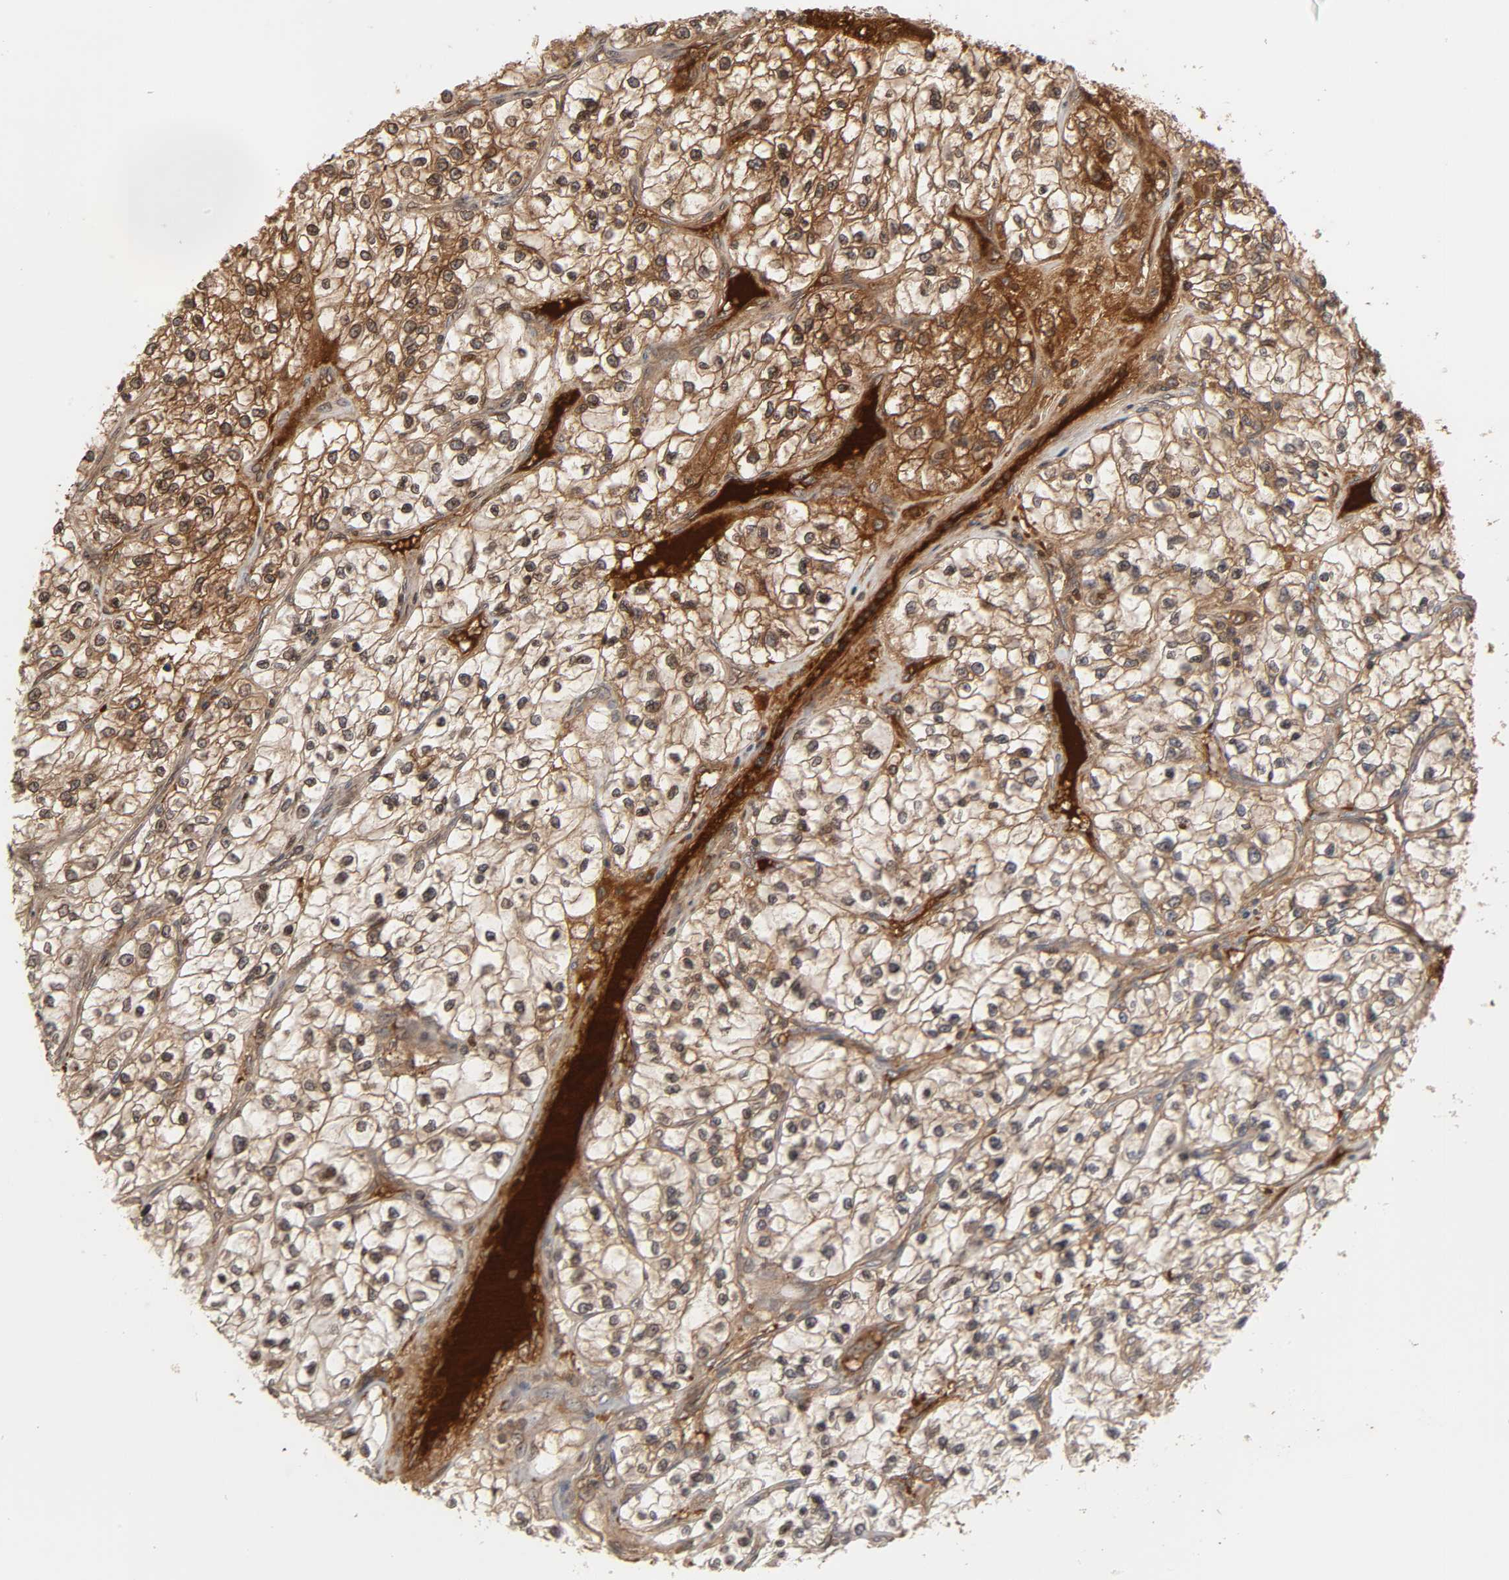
{"staining": {"intensity": "strong", "quantity": ">75%", "location": "cytoplasmic/membranous,nuclear"}, "tissue": "renal cancer", "cell_type": "Tumor cells", "image_type": "cancer", "snomed": [{"axis": "morphology", "description": "Adenocarcinoma, NOS"}, {"axis": "topography", "description": "Kidney"}], "caption": "Immunohistochemistry (IHC) photomicrograph of renal cancer stained for a protein (brown), which reveals high levels of strong cytoplasmic/membranous and nuclear expression in about >75% of tumor cells.", "gene": "CPN2", "patient": {"sex": "female", "age": 57}}